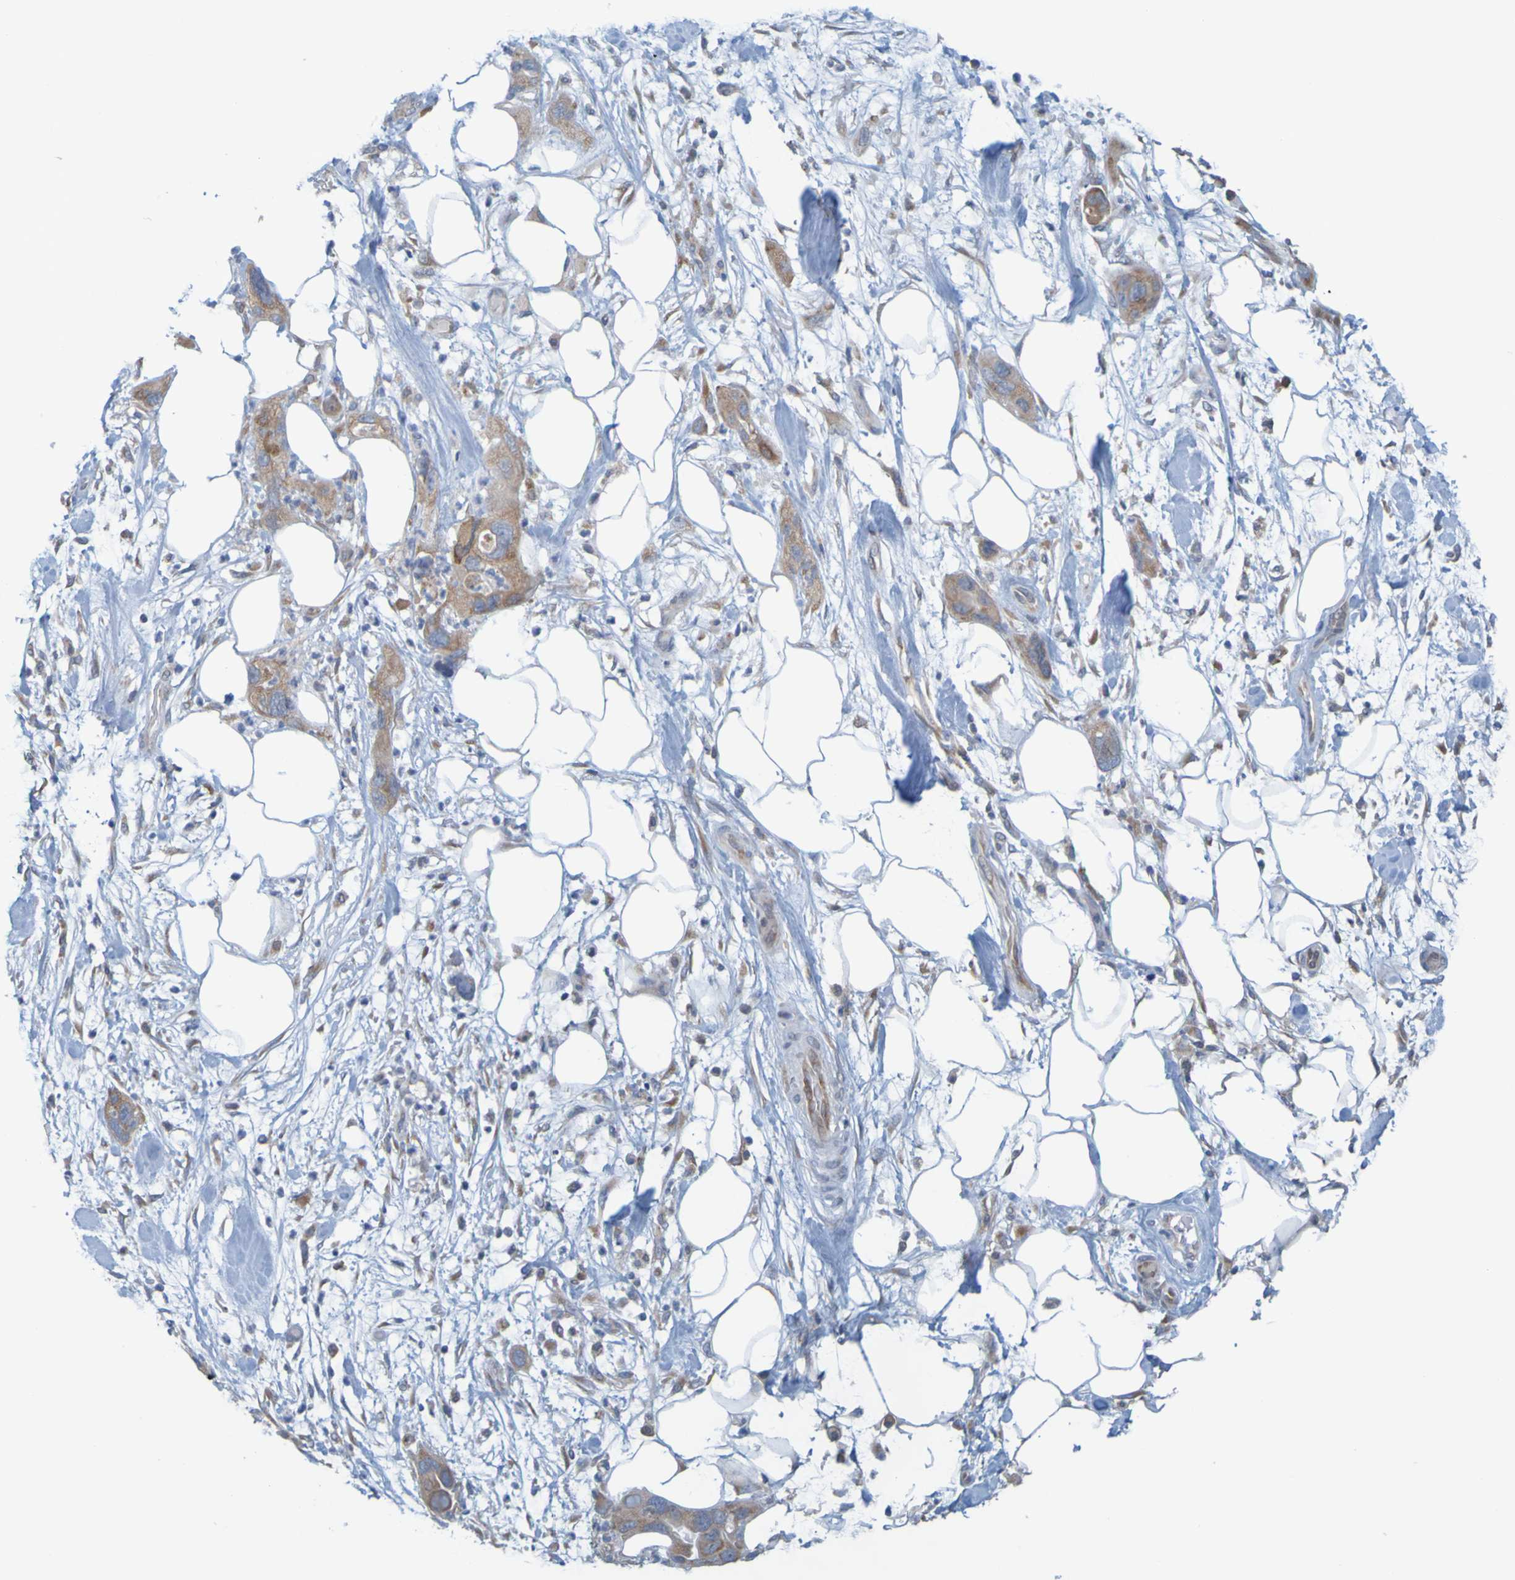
{"staining": {"intensity": "moderate", "quantity": ">75%", "location": "cytoplasmic/membranous"}, "tissue": "pancreatic cancer", "cell_type": "Tumor cells", "image_type": "cancer", "snomed": [{"axis": "morphology", "description": "Adenocarcinoma, NOS"}, {"axis": "topography", "description": "Pancreas"}], "caption": "Adenocarcinoma (pancreatic) stained for a protein displays moderate cytoplasmic/membranous positivity in tumor cells.", "gene": "MOGS", "patient": {"sex": "female", "age": 71}}